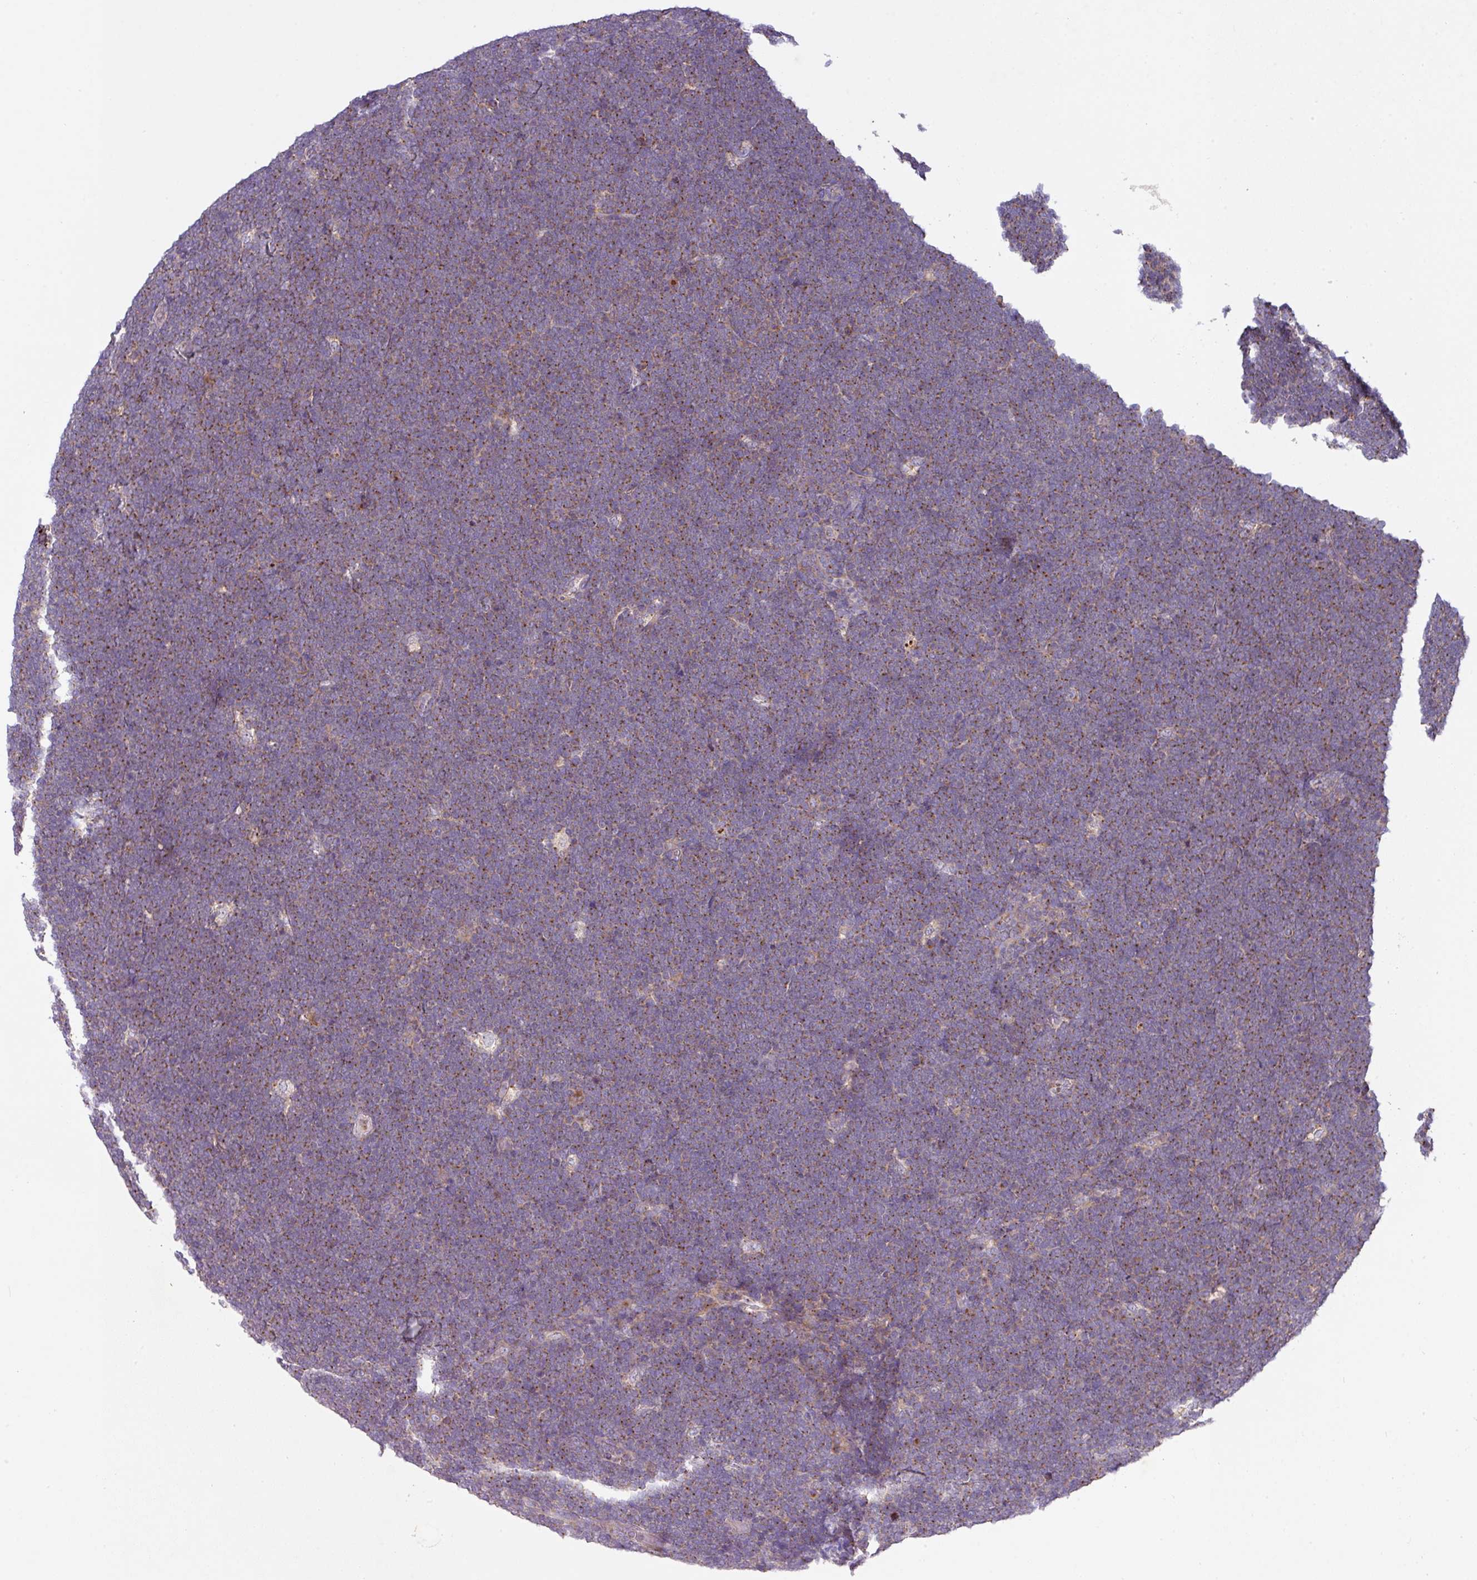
{"staining": {"intensity": "weak", "quantity": ">75%", "location": "cytoplasmic/membranous"}, "tissue": "lymphoma", "cell_type": "Tumor cells", "image_type": "cancer", "snomed": [{"axis": "morphology", "description": "Malignant lymphoma, non-Hodgkin's type, High grade"}, {"axis": "topography", "description": "Lymph node"}], "caption": "High-power microscopy captured an immunohistochemistry (IHC) photomicrograph of malignant lymphoma, non-Hodgkin's type (high-grade), revealing weak cytoplasmic/membranous positivity in approximately >75% of tumor cells.", "gene": "VTI1A", "patient": {"sex": "male", "age": 13}}